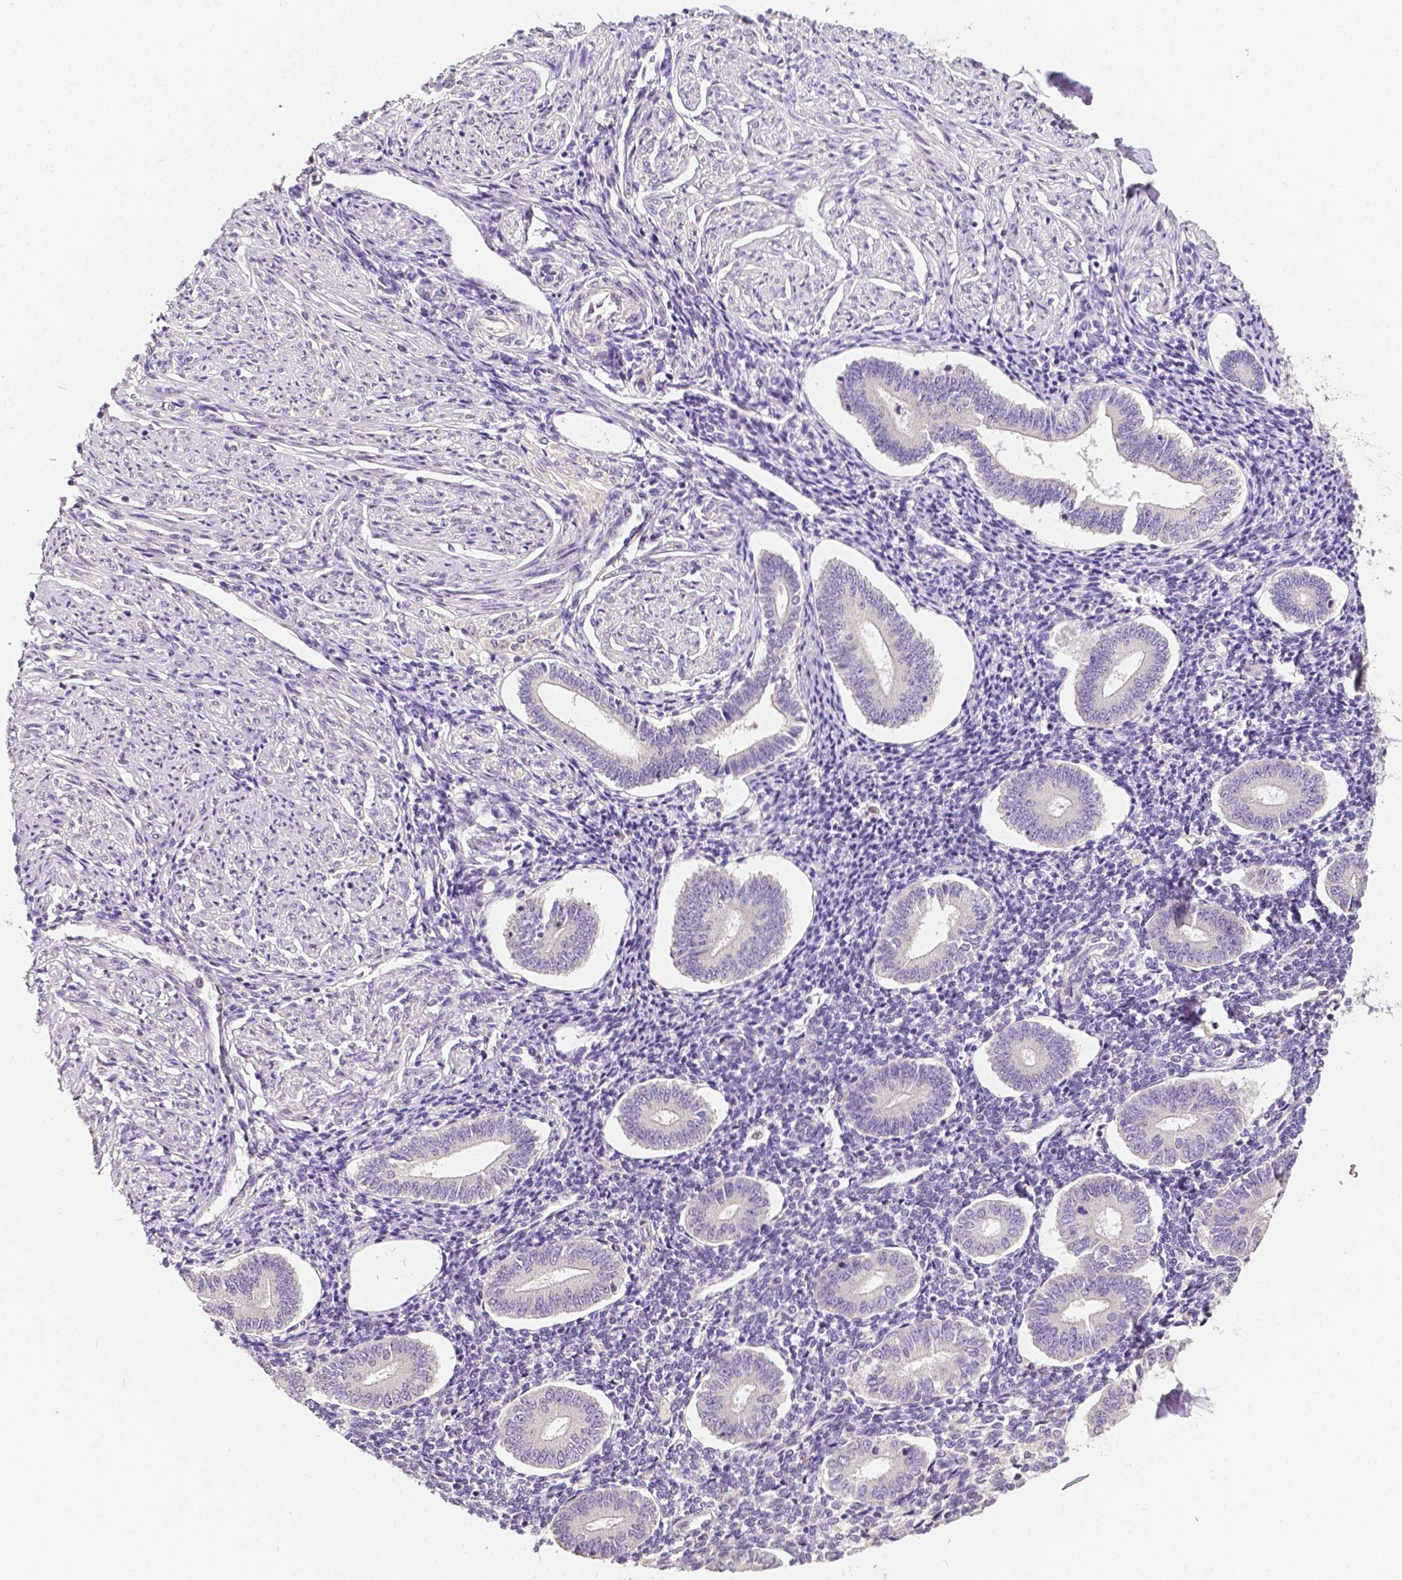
{"staining": {"intensity": "negative", "quantity": "none", "location": "none"}, "tissue": "endometrium", "cell_type": "Cells in endometrial stroma", "image_type": "normal", "snomed": [{"axis": "morphology", "description": "Normal tissue, NOS"}, {"axis": "topography", "description": "Endometrium"}], "caption": "Human endometrium stained for a protein using IHC exhibits no expression in cells in endometrial stroma.", "gene": "TAL1", "patient": {"sex": "female", "age": 40}}